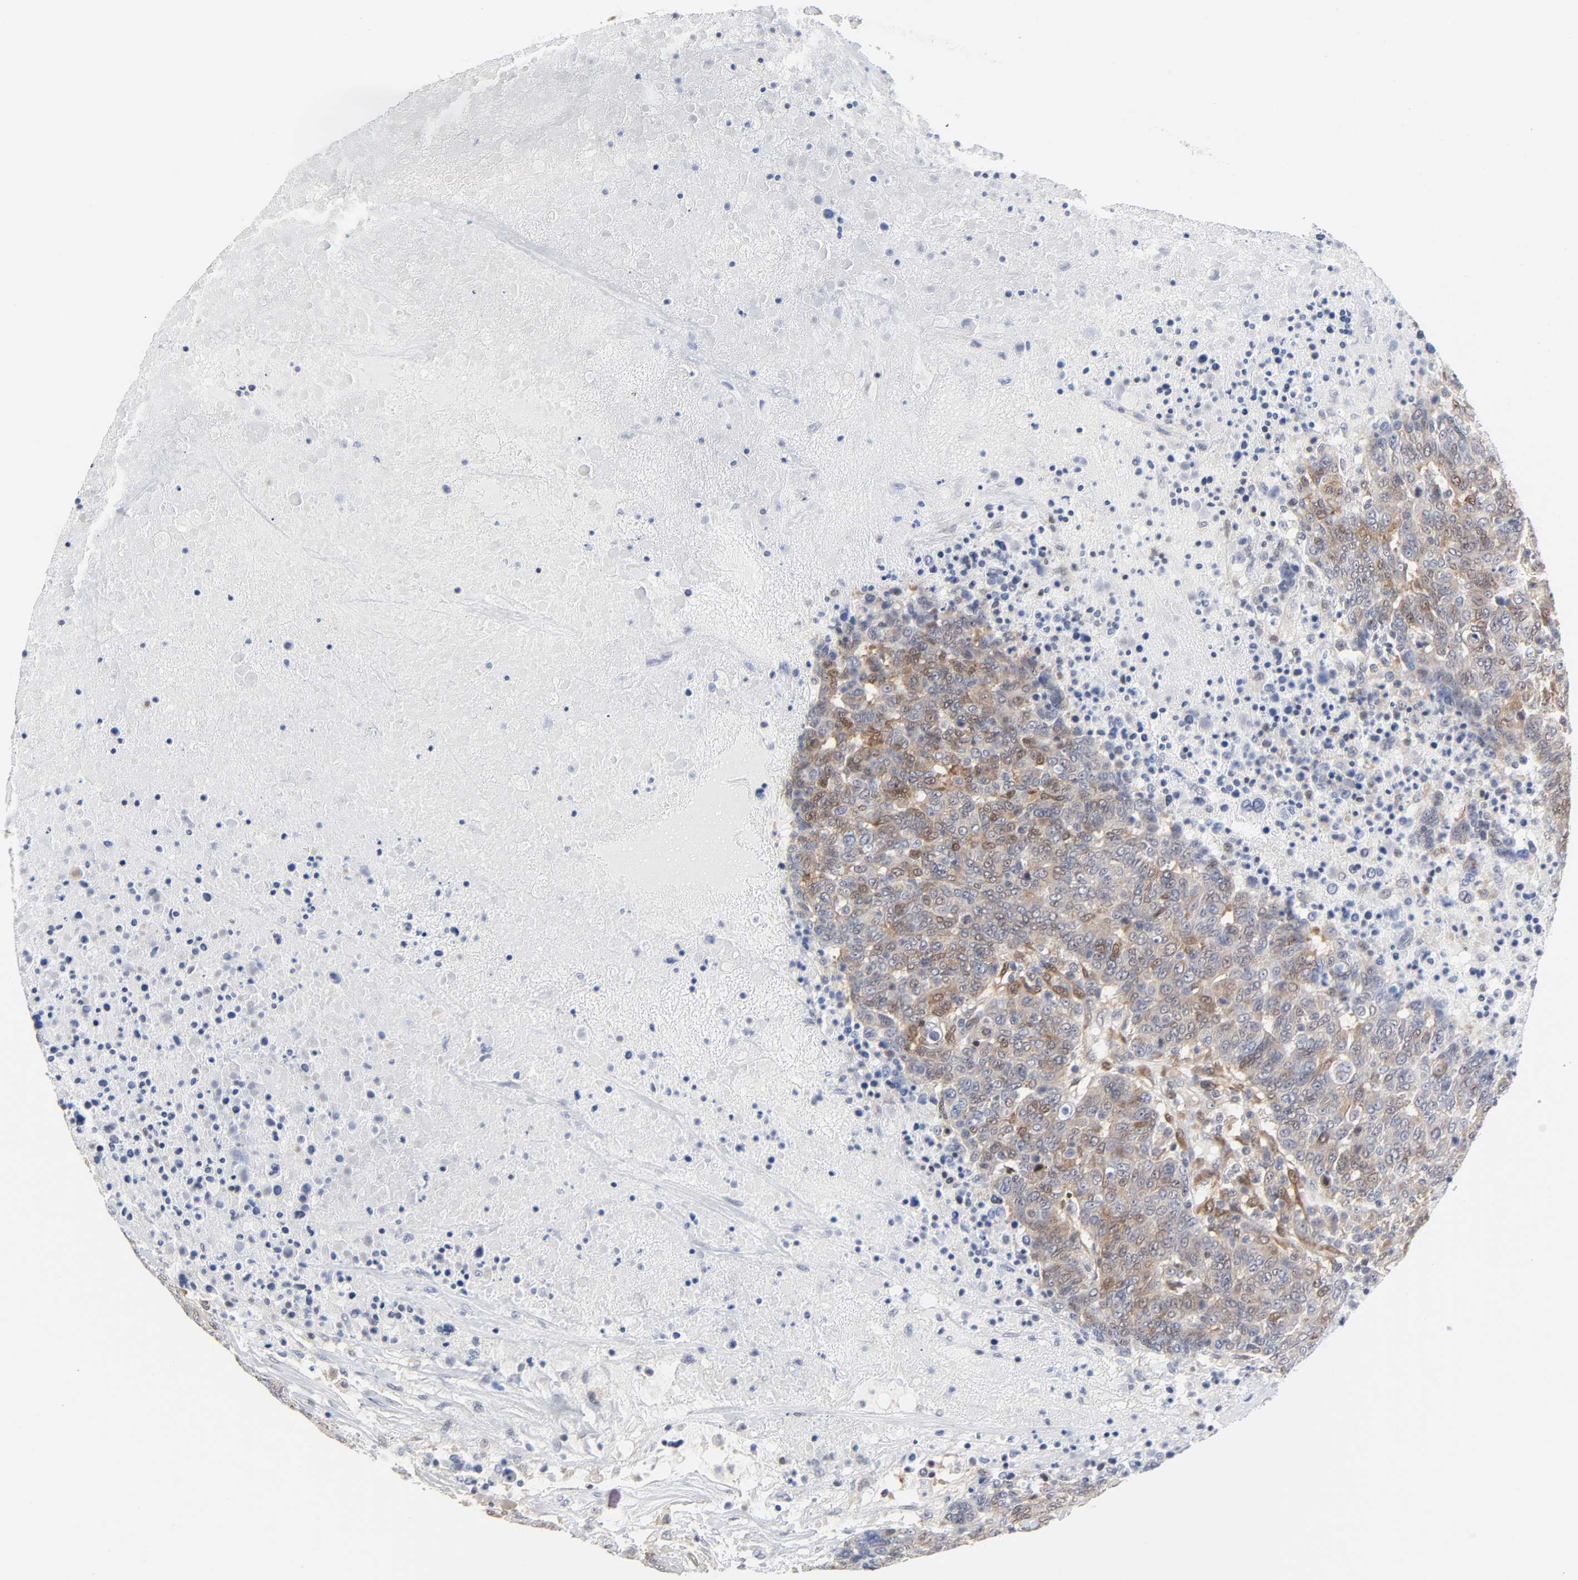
{"staining": {"intensity": "moderate", "quantity": ">75%", "location": "cytoplasmic/membranous"}, "tissue": "breast cancer", "cell_type": "Tumor cells", "image_type": "cancer", "snomed": [{"axis": "morphology", "description": "Duct carcinoma"}, {"axis": "topography", "description": "Breast"}], "caption": "This histopathology image exhibits immunohistochemistry (IHC) staining of human breast cancer (infiltrating ductal carcinoma), with medium moderate cytoplasmic/membranous staining in approximately >75% of tumor cells.", "gene": "PTEN", "patient": {"sex": "female", "age": 37}}